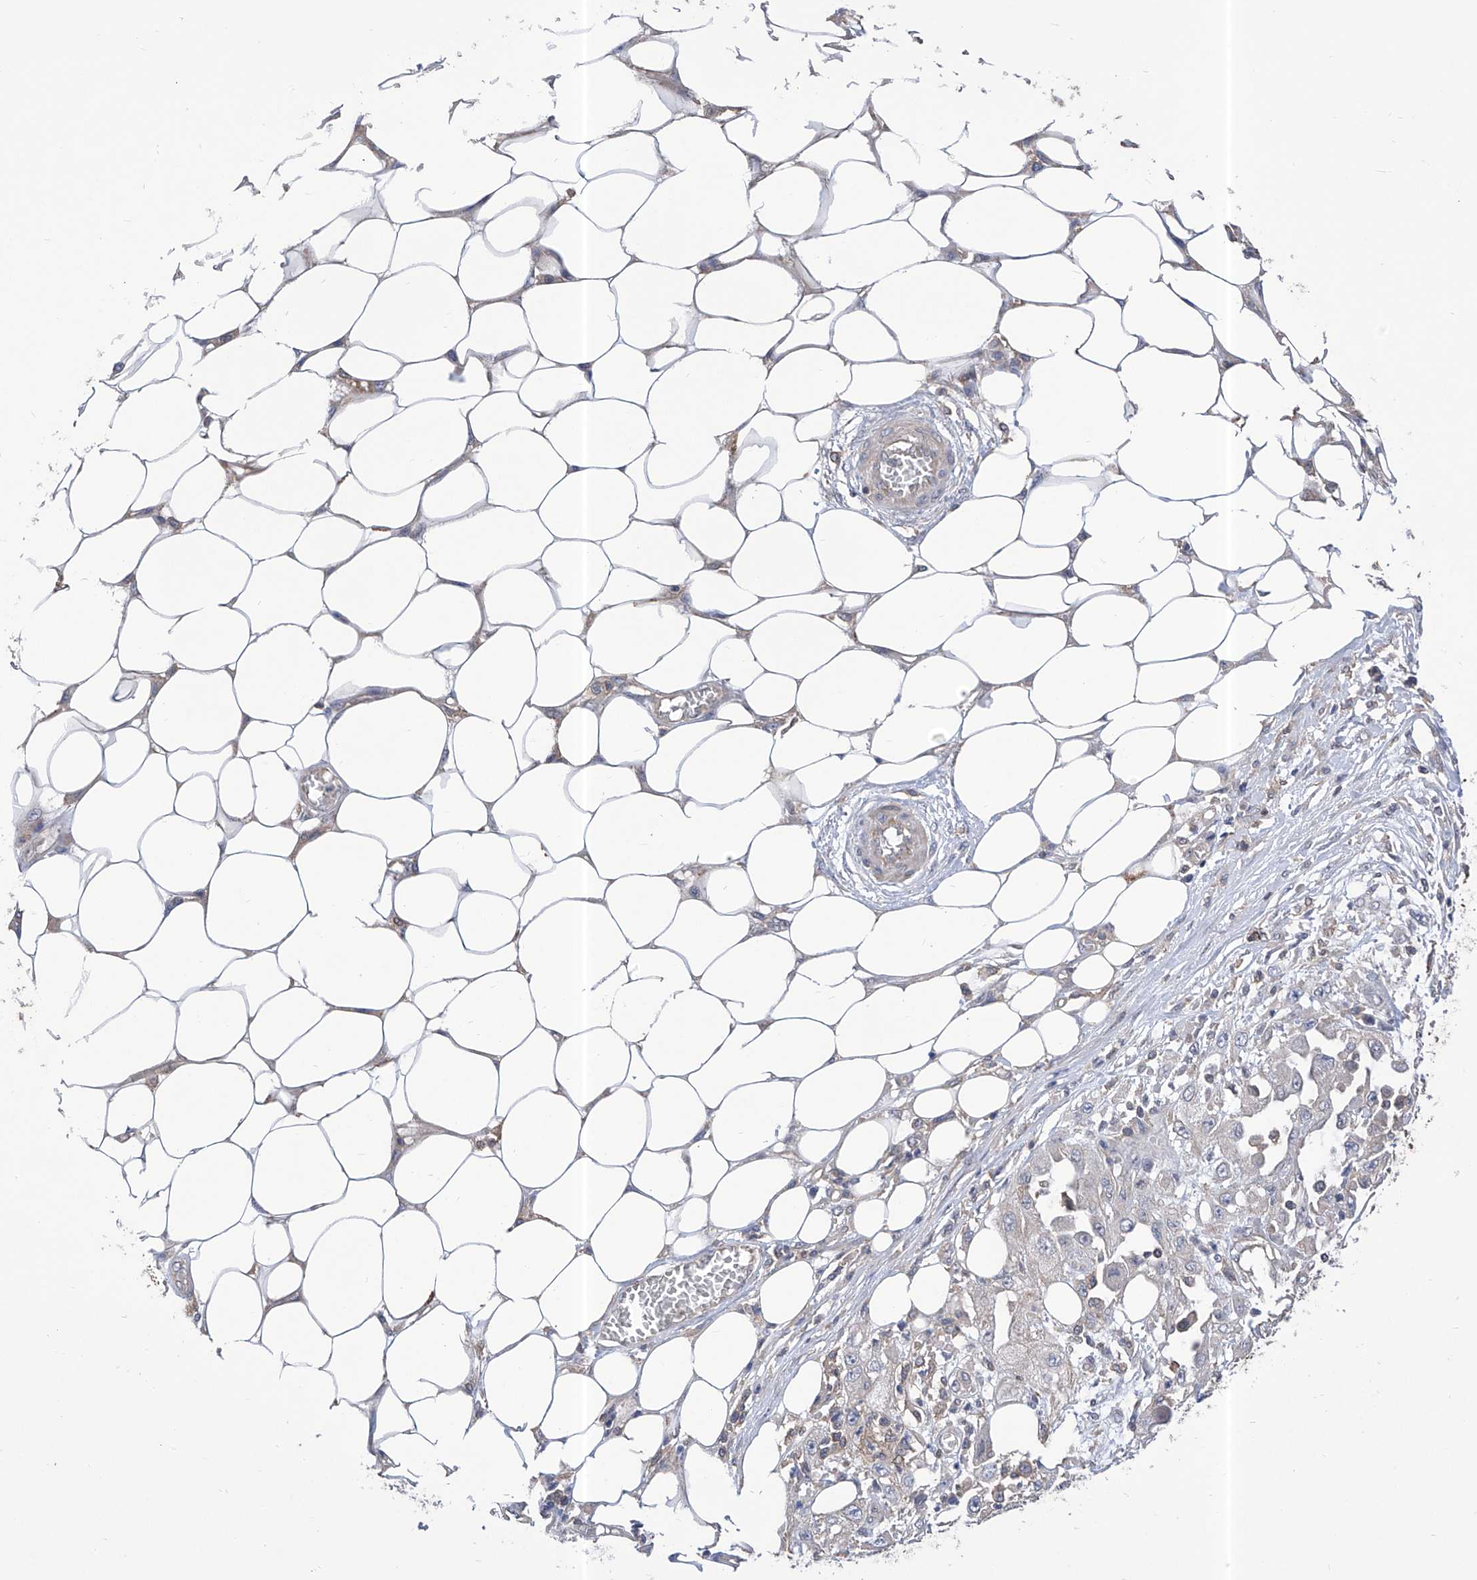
{"staining": {"intensity": "negative", "quantity": "none", "location": "none"}, "tissue": "skin cancer", "cell_type": "Tumor cells", "image_type": "cancer", "snomed": [{"axis": "morphology", "description": "Squamous cell carcinoma, NOS"}, {"axis": "morphology", "description": "Squamous cell carcinoma, metastatic, NOS"}, {"axis": "topography", "description": "Skin"}, {"axis": "topography", "description": "Lymph node"}], "caption": "A histopathology image of squamous cell carcinoma (skin) stained for a protein shows no brown staining in tumor cells.", "gene": "KIFC2", "patient": {"sex": "male", "age": 75}}